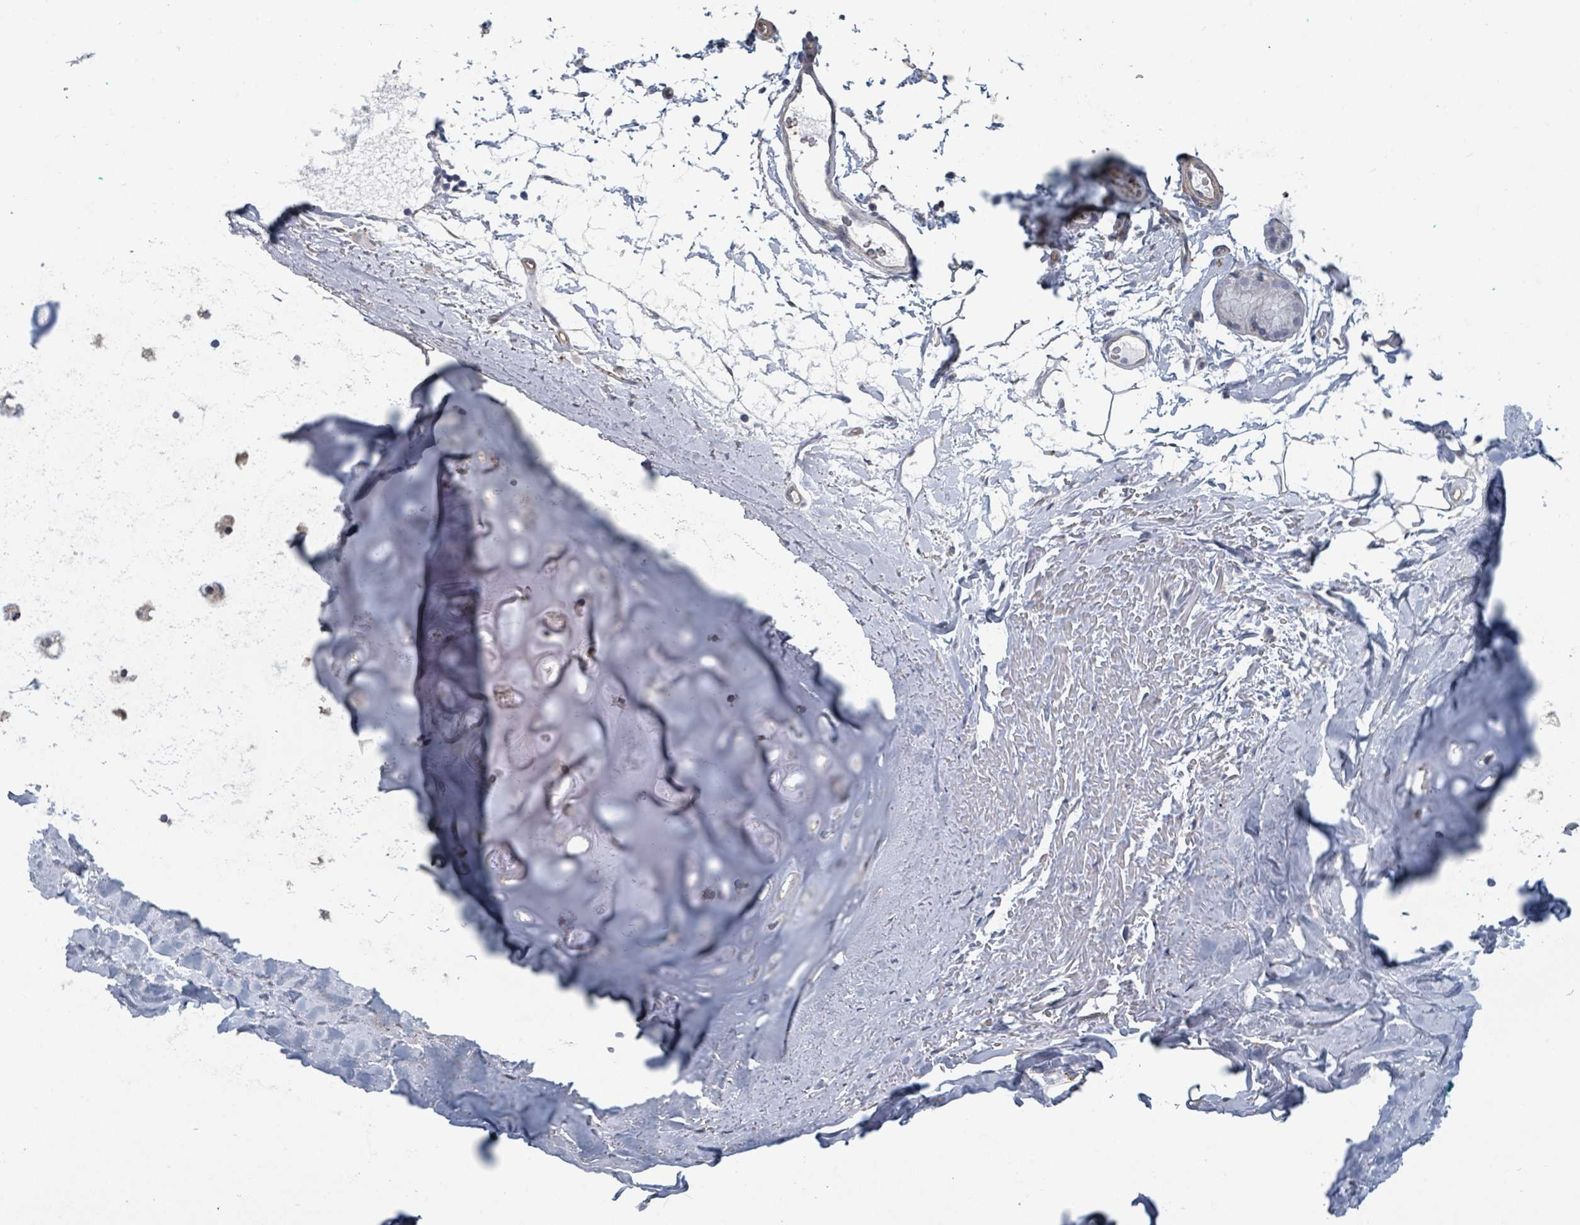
{"staining": {"intensity": "negative", "quantity": "none", "location": "none"}, "tissue": "adipose tissue", "cell_type": "Adipocytes", "image_type": "normal", "snomed": [{"axis": "morphology", "description": "Normal tissue, NOS"}, {"axis": "topography", "description": "Cartilage tissue"}, {"axis": "topography", "description": "Bronchus"}], "caption": "Photomicrograph shows no protein positivity in adipocytes of normal adipose tissue. The staining is performed using DAB (3,3'-diaminobenzidine) brown chromogen with nuclei counter-stained in using hematoxylin.", "gene": "PLAUR", "patient": {"sex": "female", "age": 72}}